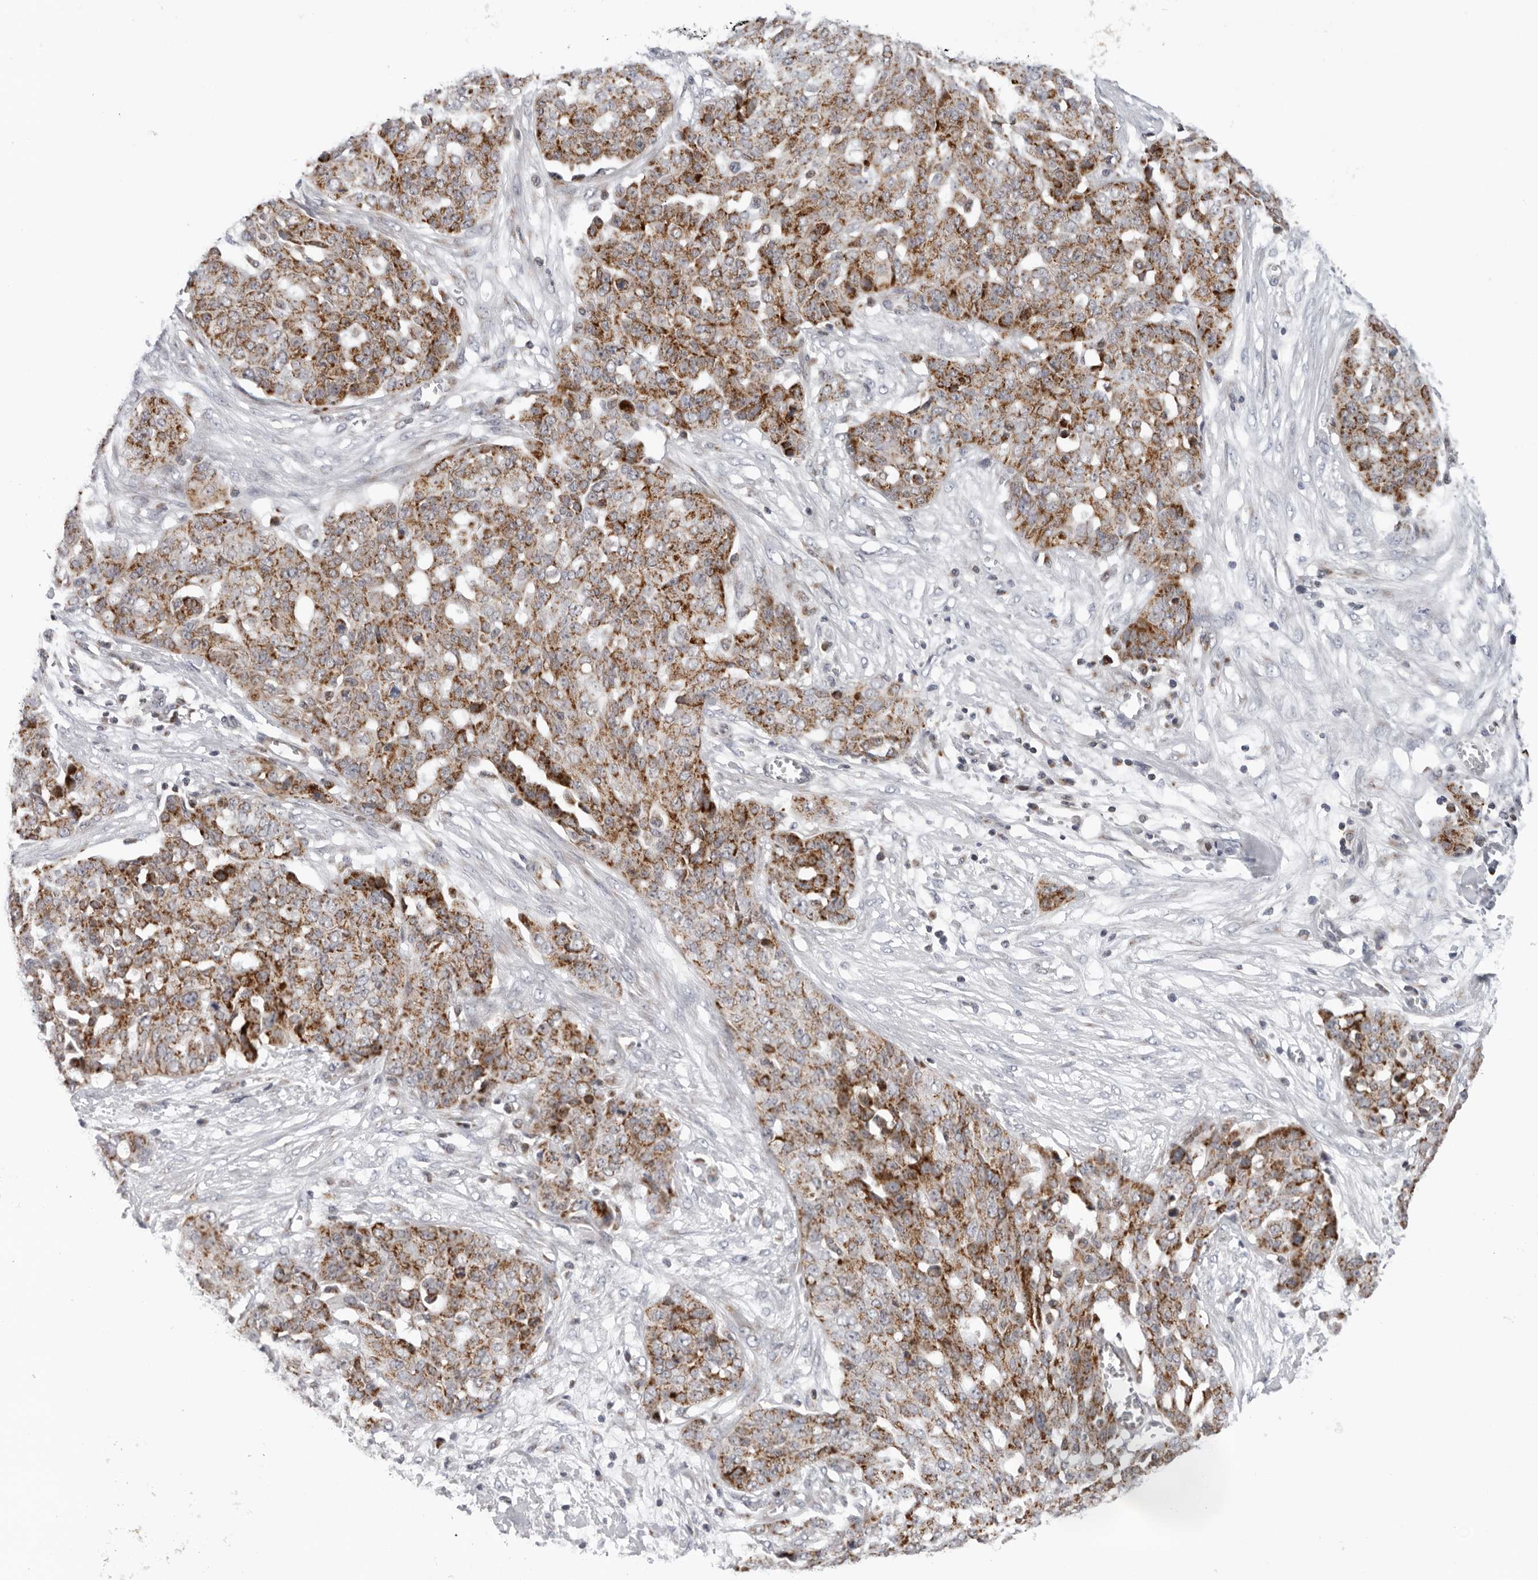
{"staining": {"intensity": "moderate", "quantity": ">75%", "location": "cytoplasmic/membranous"}, "tissue": "ovarian cancer", "cell_type": "Tumor cells", "image_type": "cancer", "snomed": [{"axis": "morphology", "description": "Cystadenocarcinoma, serous, NOS"}, {"axis": "topography", "description": "Soft tissue"}, {"axis": "topography", "description": "Ovary"}], "caption": "A photomicrograph of human serous cystadenocarcinoma (ovarian) stained for a protein demonstrates moderate cytoplasmic/membranous brown staining in tumor cells.", "gene": "CPT2", "patient": {"sex": "female", "age": 57}}